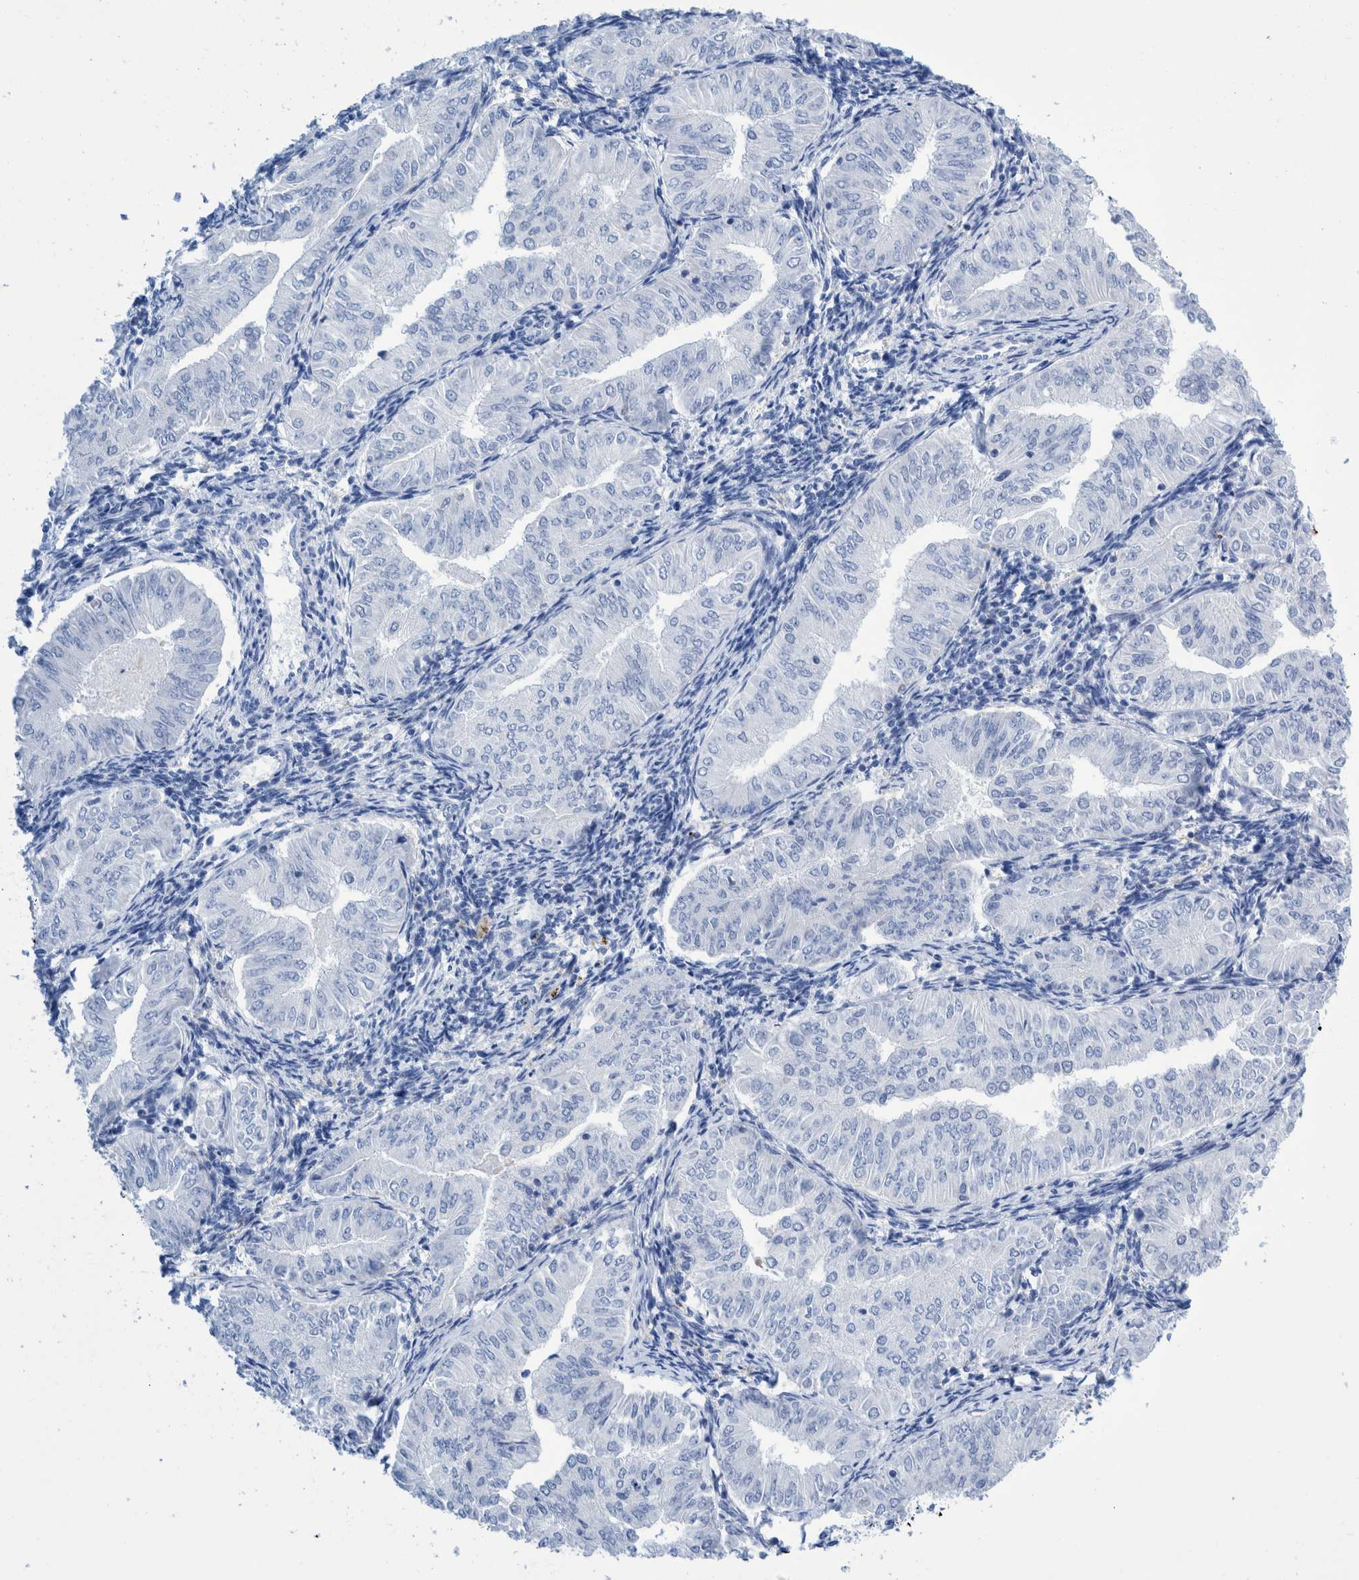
{"staining": {"intensity": "negative", "quantity": "none", "location": "none"}, "tissue": "endometrial cancer", "cell_type": "Tumor cells", "image_type": "cancer", "snomed": [{"axis": "morphology", "description": "Normal tissue, NOS"}, {"axis": "morphology", "description": "Adenocarcinoma, NOS"}, {"axis": "topography", "description": "Endometrium"}], "caption": "This is an immunohistochemistry micrograph of human endometrial cancer (adenocarcinoma). There is no staining in tumor cells.", "gene": "KRT14", "patient": {"sex": "female", "age": 53}}